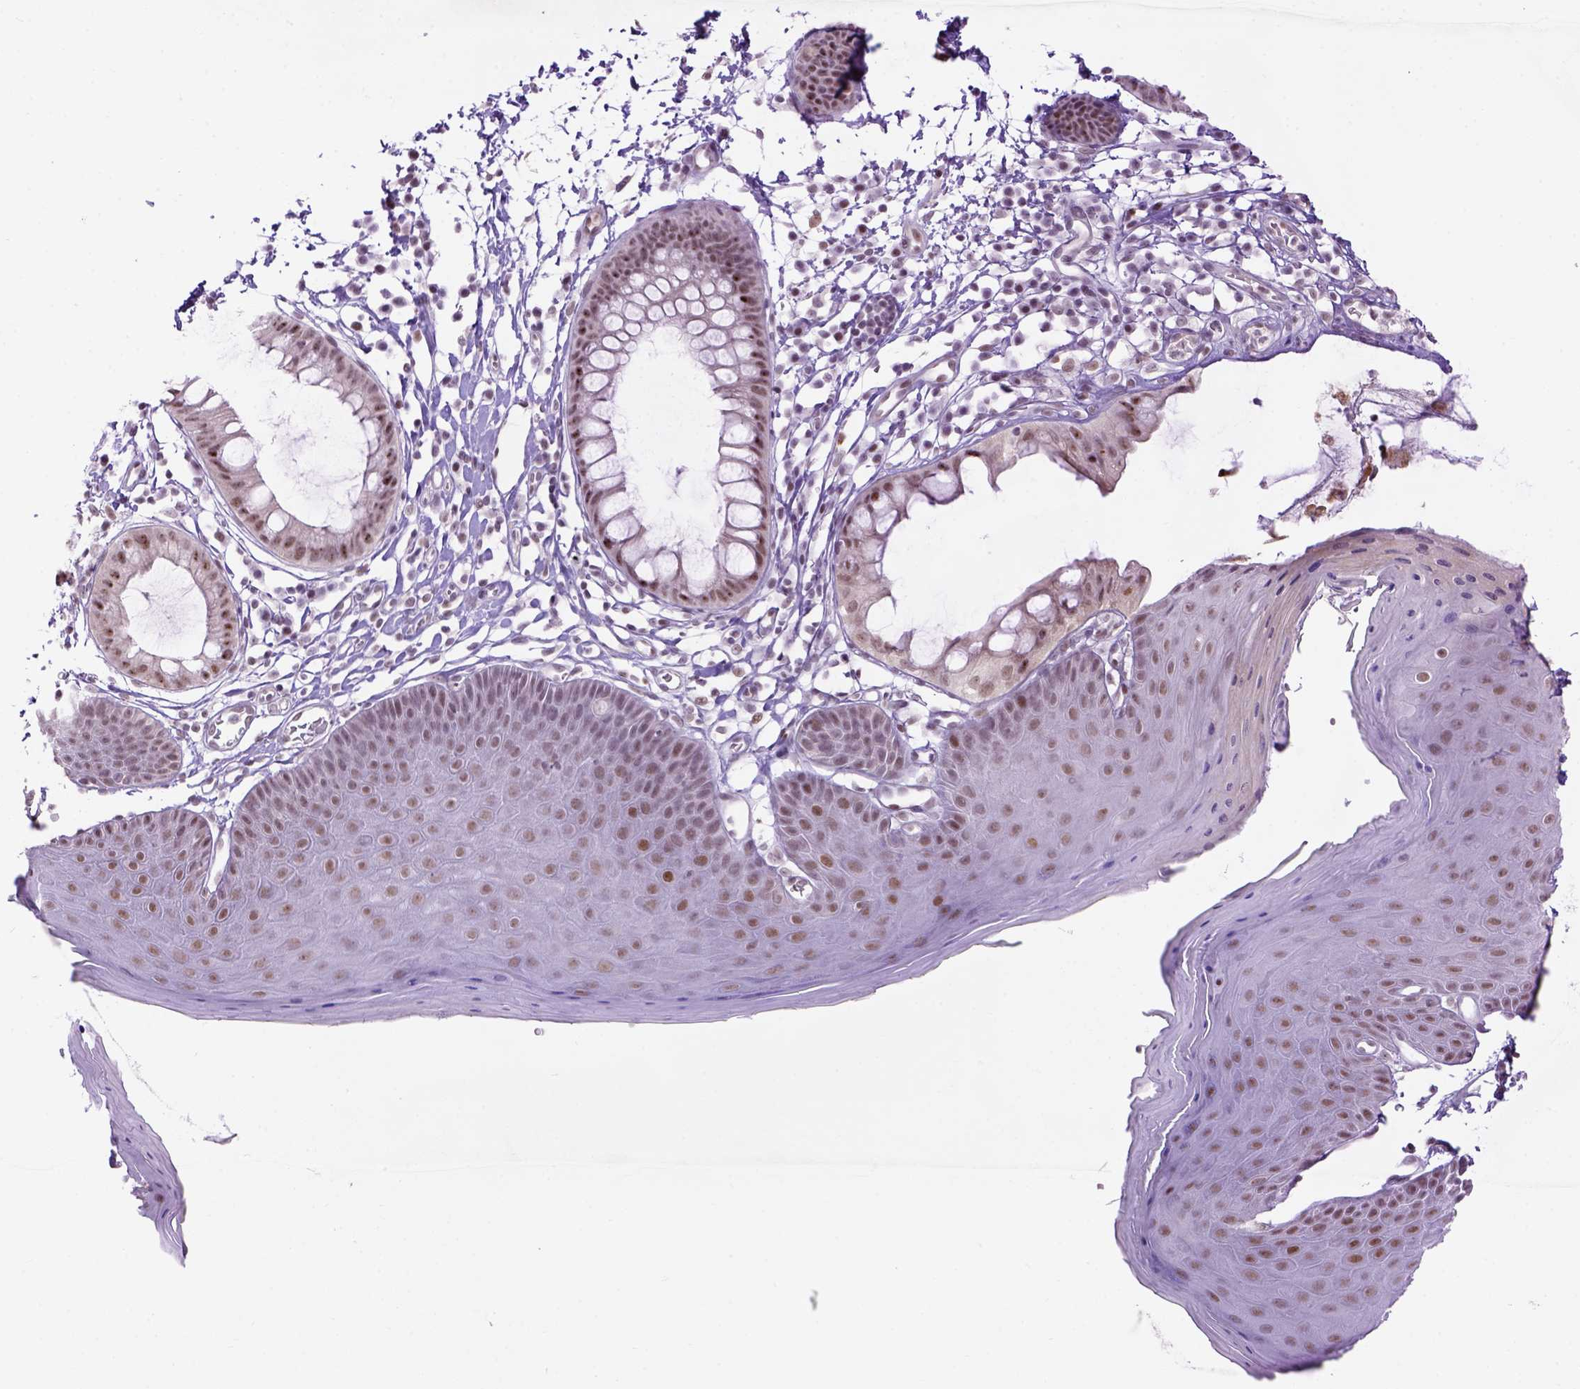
{"staining": {"intensity": "moderate", "quantity": "<25%", "location": "nuclear"}, "tissue": "skin", "cell_type": "Epidermal cells", "image_type": "normal", "snomed": [{"axis": "morphology", "description": "Normal tissue, NOS"}, {"axis": "topography", "description": "Anal"}], "caption": "Skin stained with immunohistochemistry reveals moderate nuclear staining in about <25% of epidermal cells. (DAB (3,3'-diaminobenzidine) IHC with brightfield microscopy, high magnification).", "gene": "TBPL1", "patient": {"sex": "male", "age": 53}}